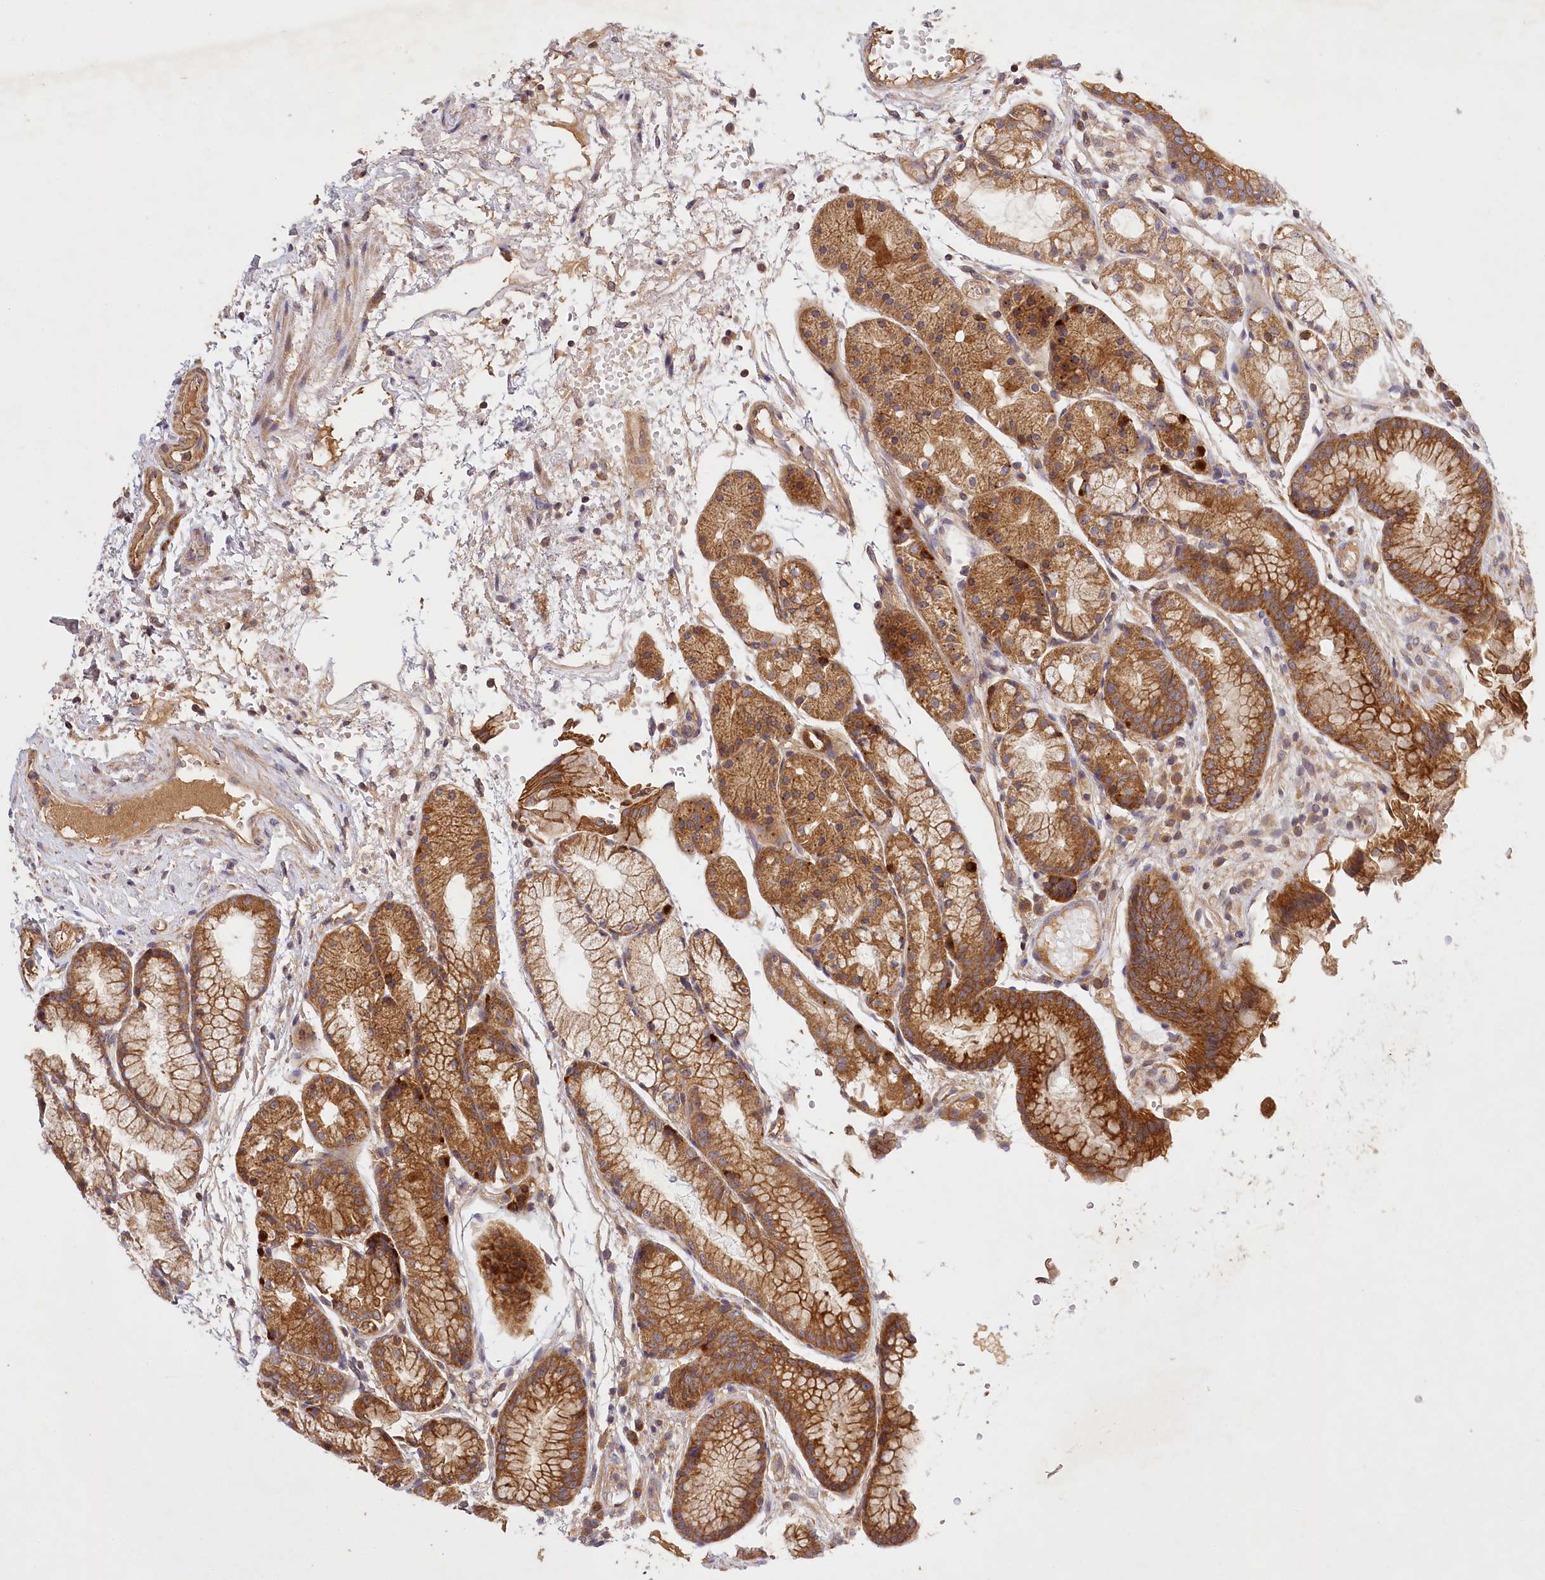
{"staining": {"intensity": "strong", "quantity": ">75%", "location": "cytoplasmic/membranous"}, "tissue": "stomach", "cell_type": "Glandular cells", "image_type": "normal", "snomed": [{"axis": "morphology", "description": "Normal tissue, NOS"}, {"axis": "topography", "description": "Stomach, upper"}], "caption": "Protein staining displays strong cytoplasmic/membranous expression in about >75% of glandular cells in normal stomach.", "gene": "LSS", "patient": {"sex": "male", "age": 72}}